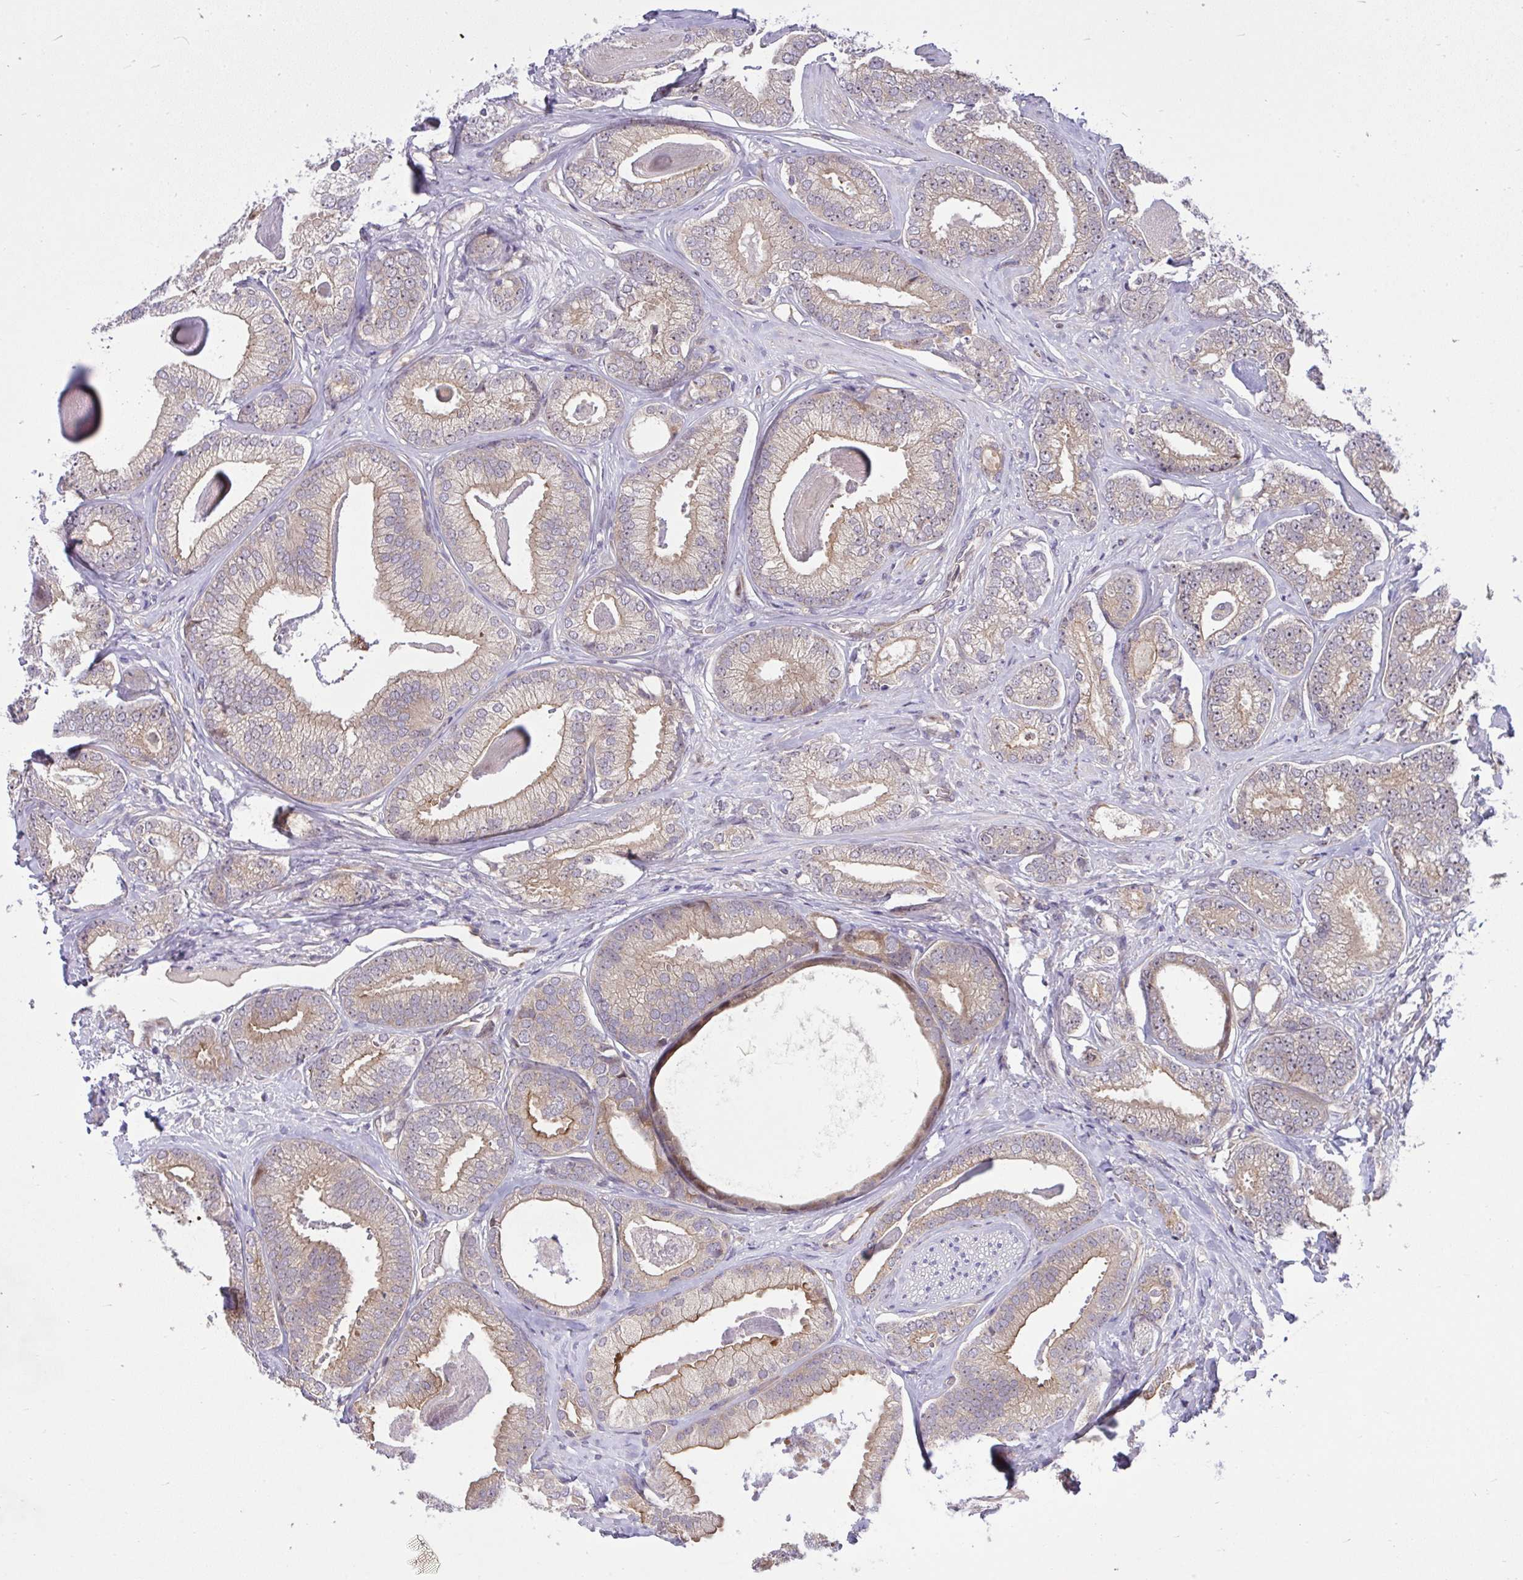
{"staining": {"intensity": "weak", "quantity": "25%-75%", "location": "cytoplasmic/membranous"}, "tissue": "prostate cancer", "cell_type": "Tumor cells", "image_type": "cancer", "snomed": [{"axis": "morphology", "description": "Adenocarcinoma, Low grade"}, {"axis": "topography", "description": "Prostate"}], "caption": "Protein staining of prostate cancer (adenocarcinoma (low-grade)) tissue reveals weak cytoplasmic/membranous expression in about 25%-75% of tumor cells. Nuclei are stained in blue.", "gene": "CHIA", "patient": {"sex": "male", "age": 63}}